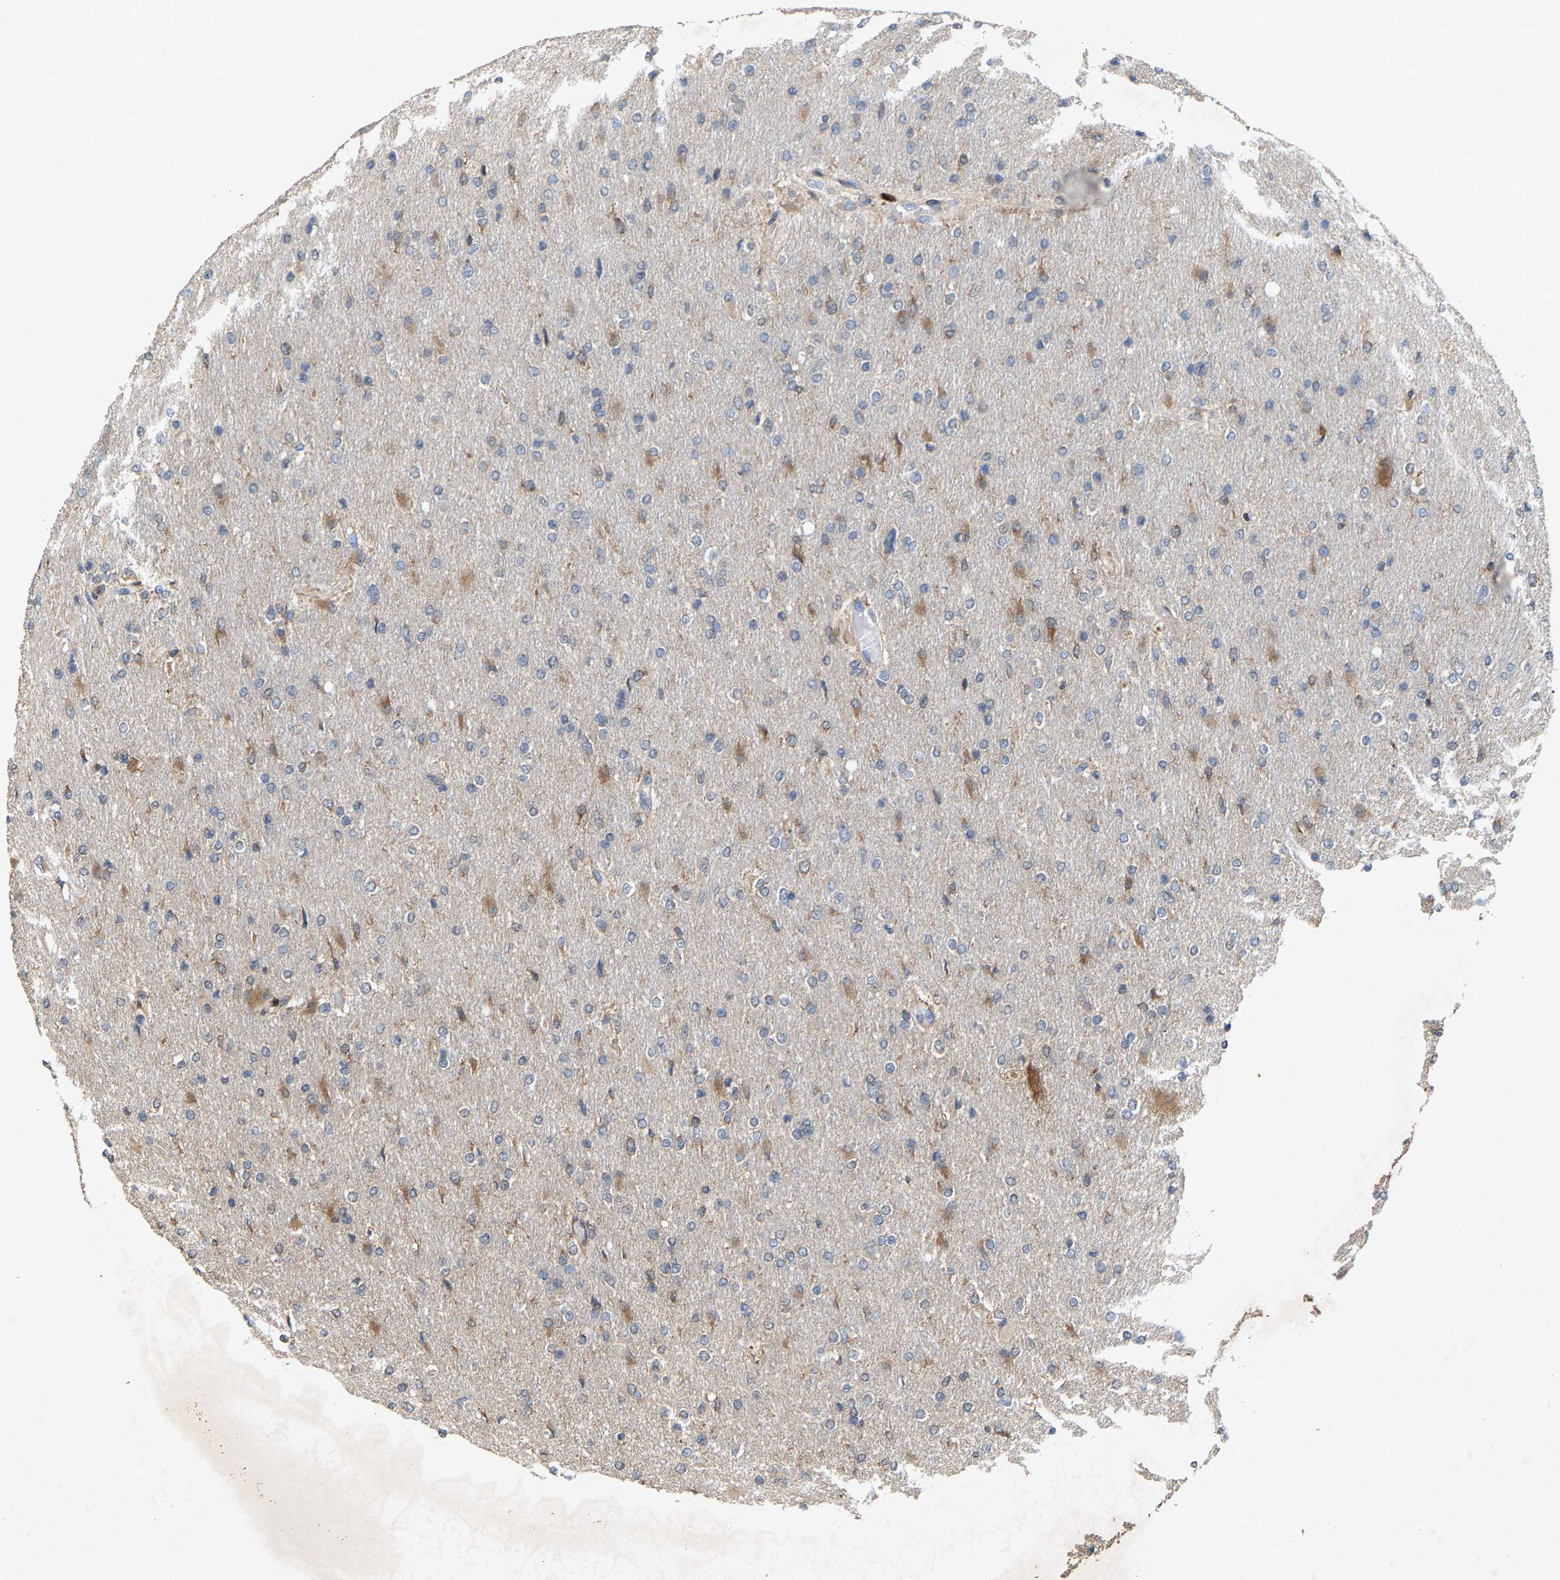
{"staining": {"intensity": "weak", "quantity": "<25%", "location": "cytoplasmic/membranous"}, "tissue": "glioma", "cell_type": "Tumor cells", "image_type": "cancer", "snomed": [{"axis": "morphology", "description": "Glioma, malignant, High grade"}, {"axis": "topography", "description": "Cerebral cortex"}], "caption": "Immunohistochemistry photomicrograph of human glioma stained for a protein (brown), which demonstrates no expression in tumor cells.", "gene": "FGD3", "patient": {"sex": "female", "age": 36}}